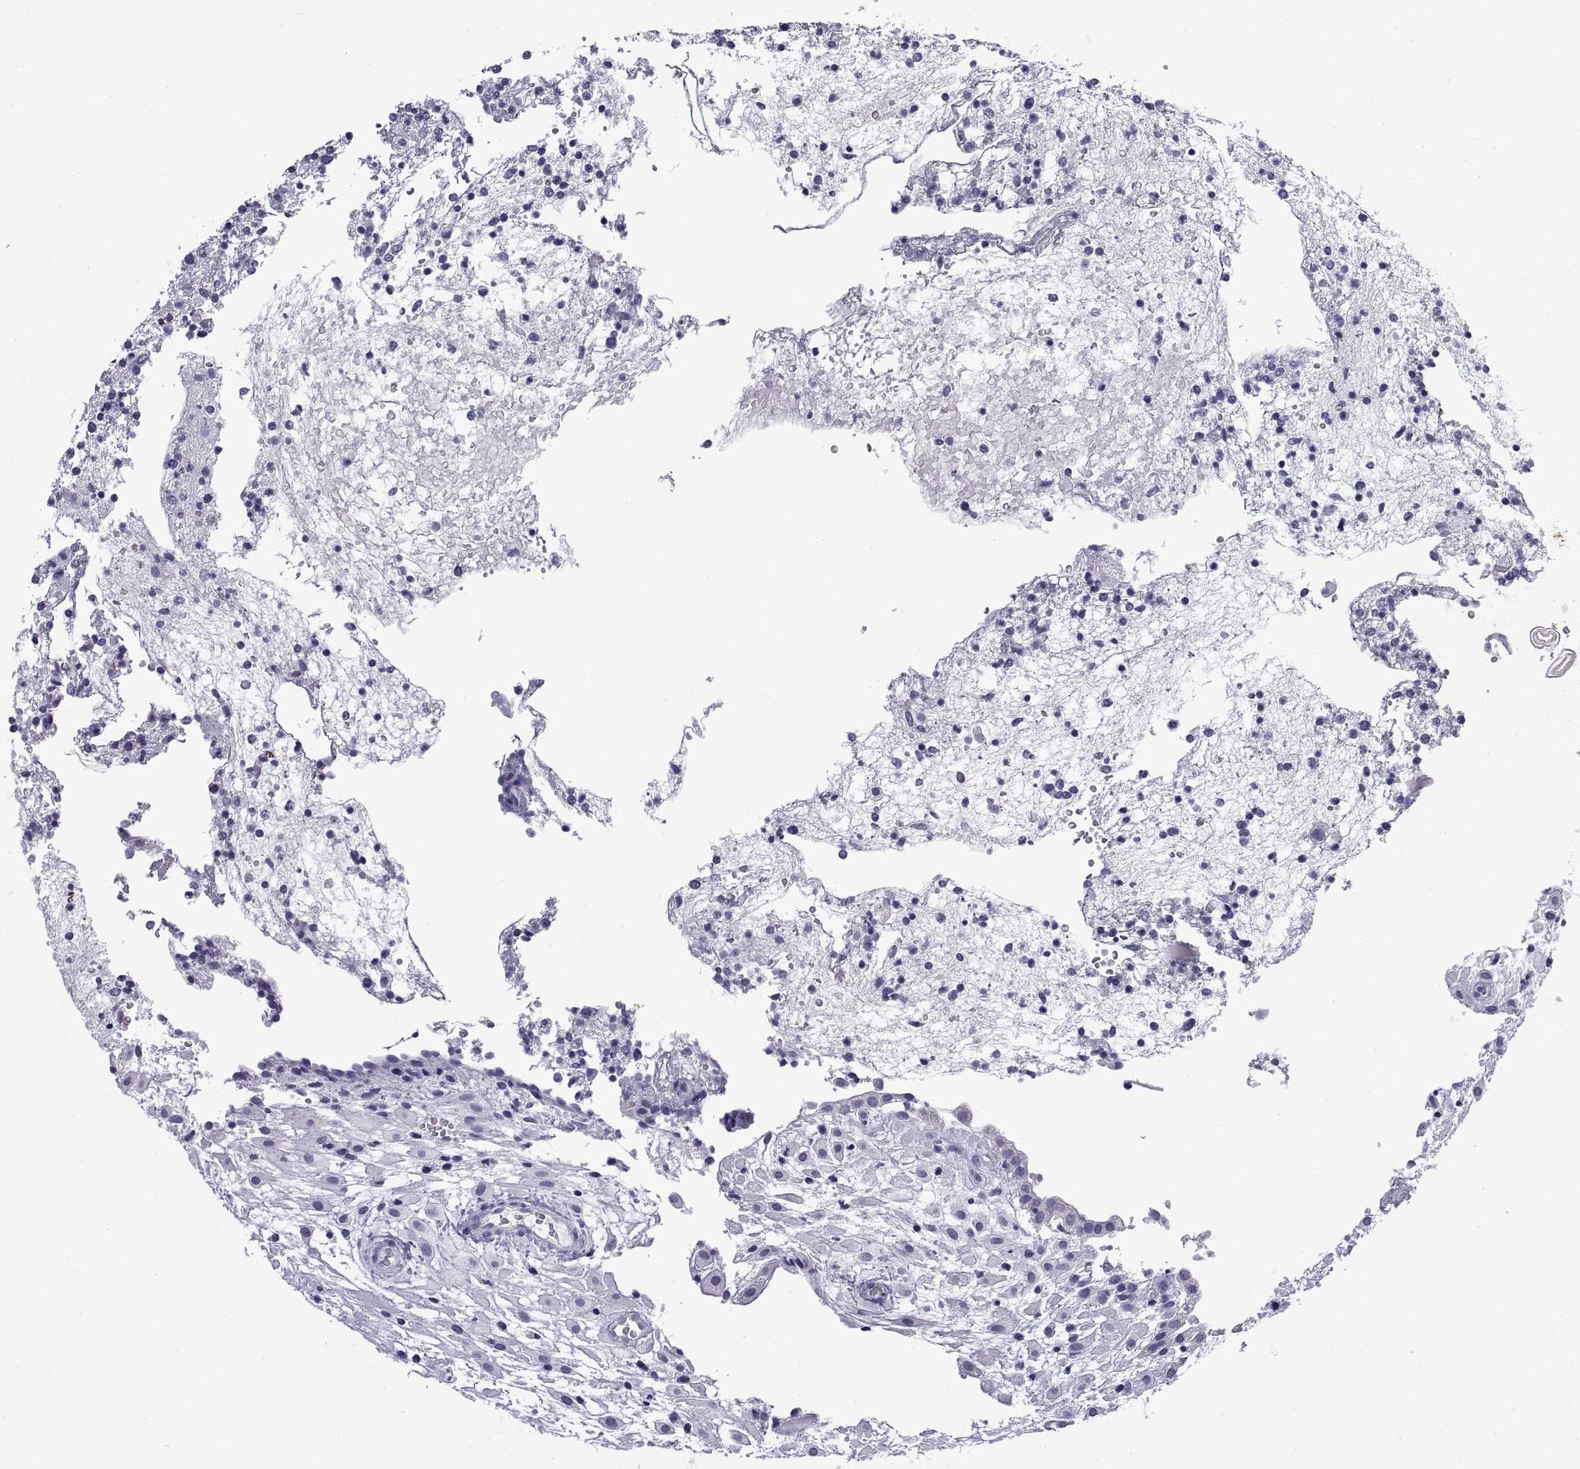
{"staining": {"intensity": "negative", "quantity": "none", "location": "none"}, "tissue": "placenta", "cell_type": "Decidual cells", "image_type": "normal", "snomed": [{"axis": "morphology", "description": "Normal tissue, NOS"}, {"axis": "topography", "description": "Placenta"}], "caption": "A histopathology image of placenta stained for a protein reveals no brown staining in decidual cells.", "gene": "CRISP1", "patient": {"sex": "female", "age": 24}}